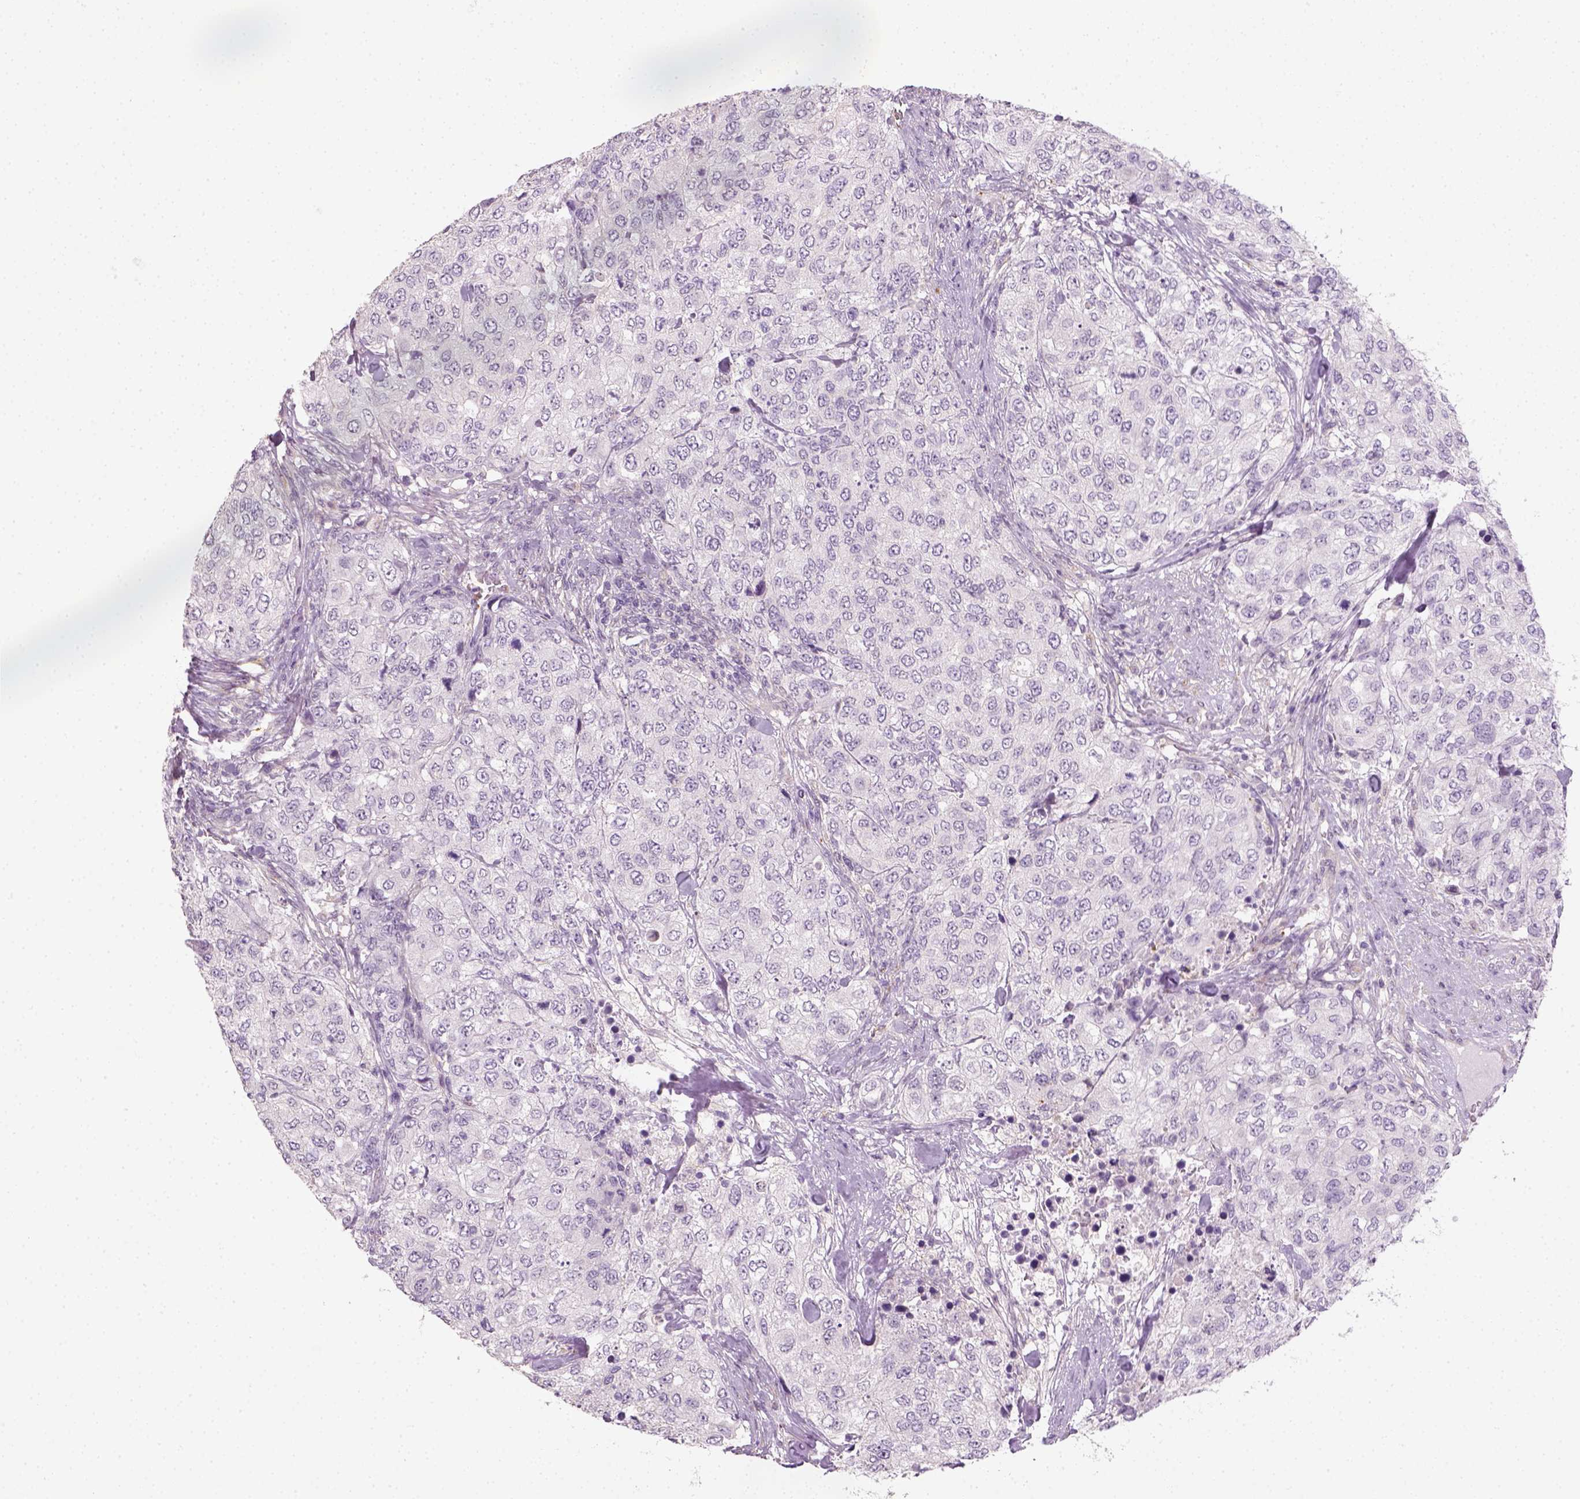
{"staining": {"intensity": "negative", "quantity": "none", "location": "none"}, "tissue": "urothelial cancer", "cell_type": "Tumor cells", "image_type": "cancer", "snomed": [{"axis": "morphology", "description": "Urothelial carcinoma, High grade"}, {"axis": "topography", "description": "Urinary bladder"}], "caption": "Immunohistochemistry (IHC) of human urothelial cancer exhibits no staining in tumor cells. (Immunohistochemistry (IHC), brightfield microscopy, high magnification).", "gene": "FAM163B", "patient": {"sex": "female", "age": 78}}